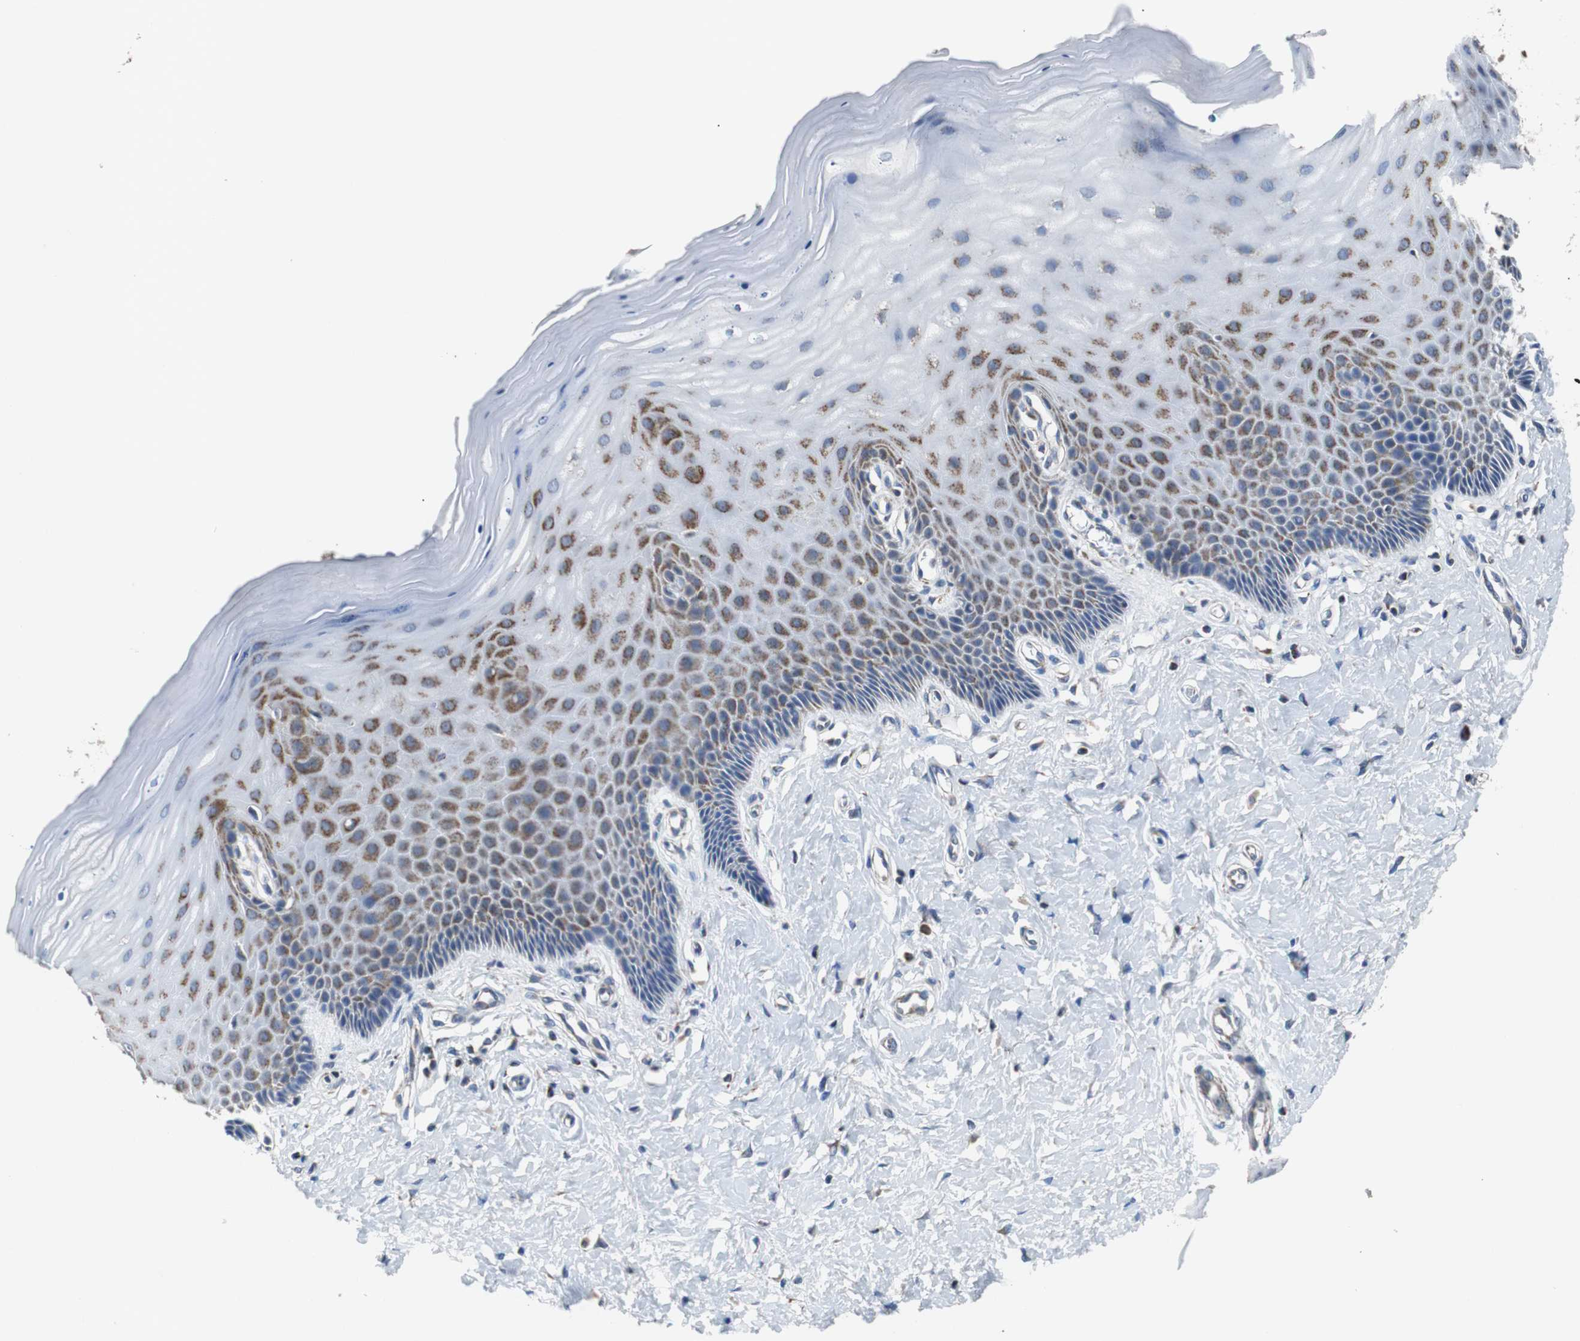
{"staining": {"intensity": "strong", "quantity": ">75%", "location": "cytoplasmic/membranous"}, "tissue": "cervix", "cell_type": "Glandular cells", "image_type": "normal", "snomed": [{"axis": "morphology", "description": "Normal tissue, NOS"}, {"axis": "topography", "description": "Cervix"}], "caption": "Normal cervix was stained to show a protein in brown. There is high levels of strong cytoplasmic/membranous staining in approximately >75% of glandular cells.", "gene": "PITRM1", "patient": {"sex": "female", "age": 55}}